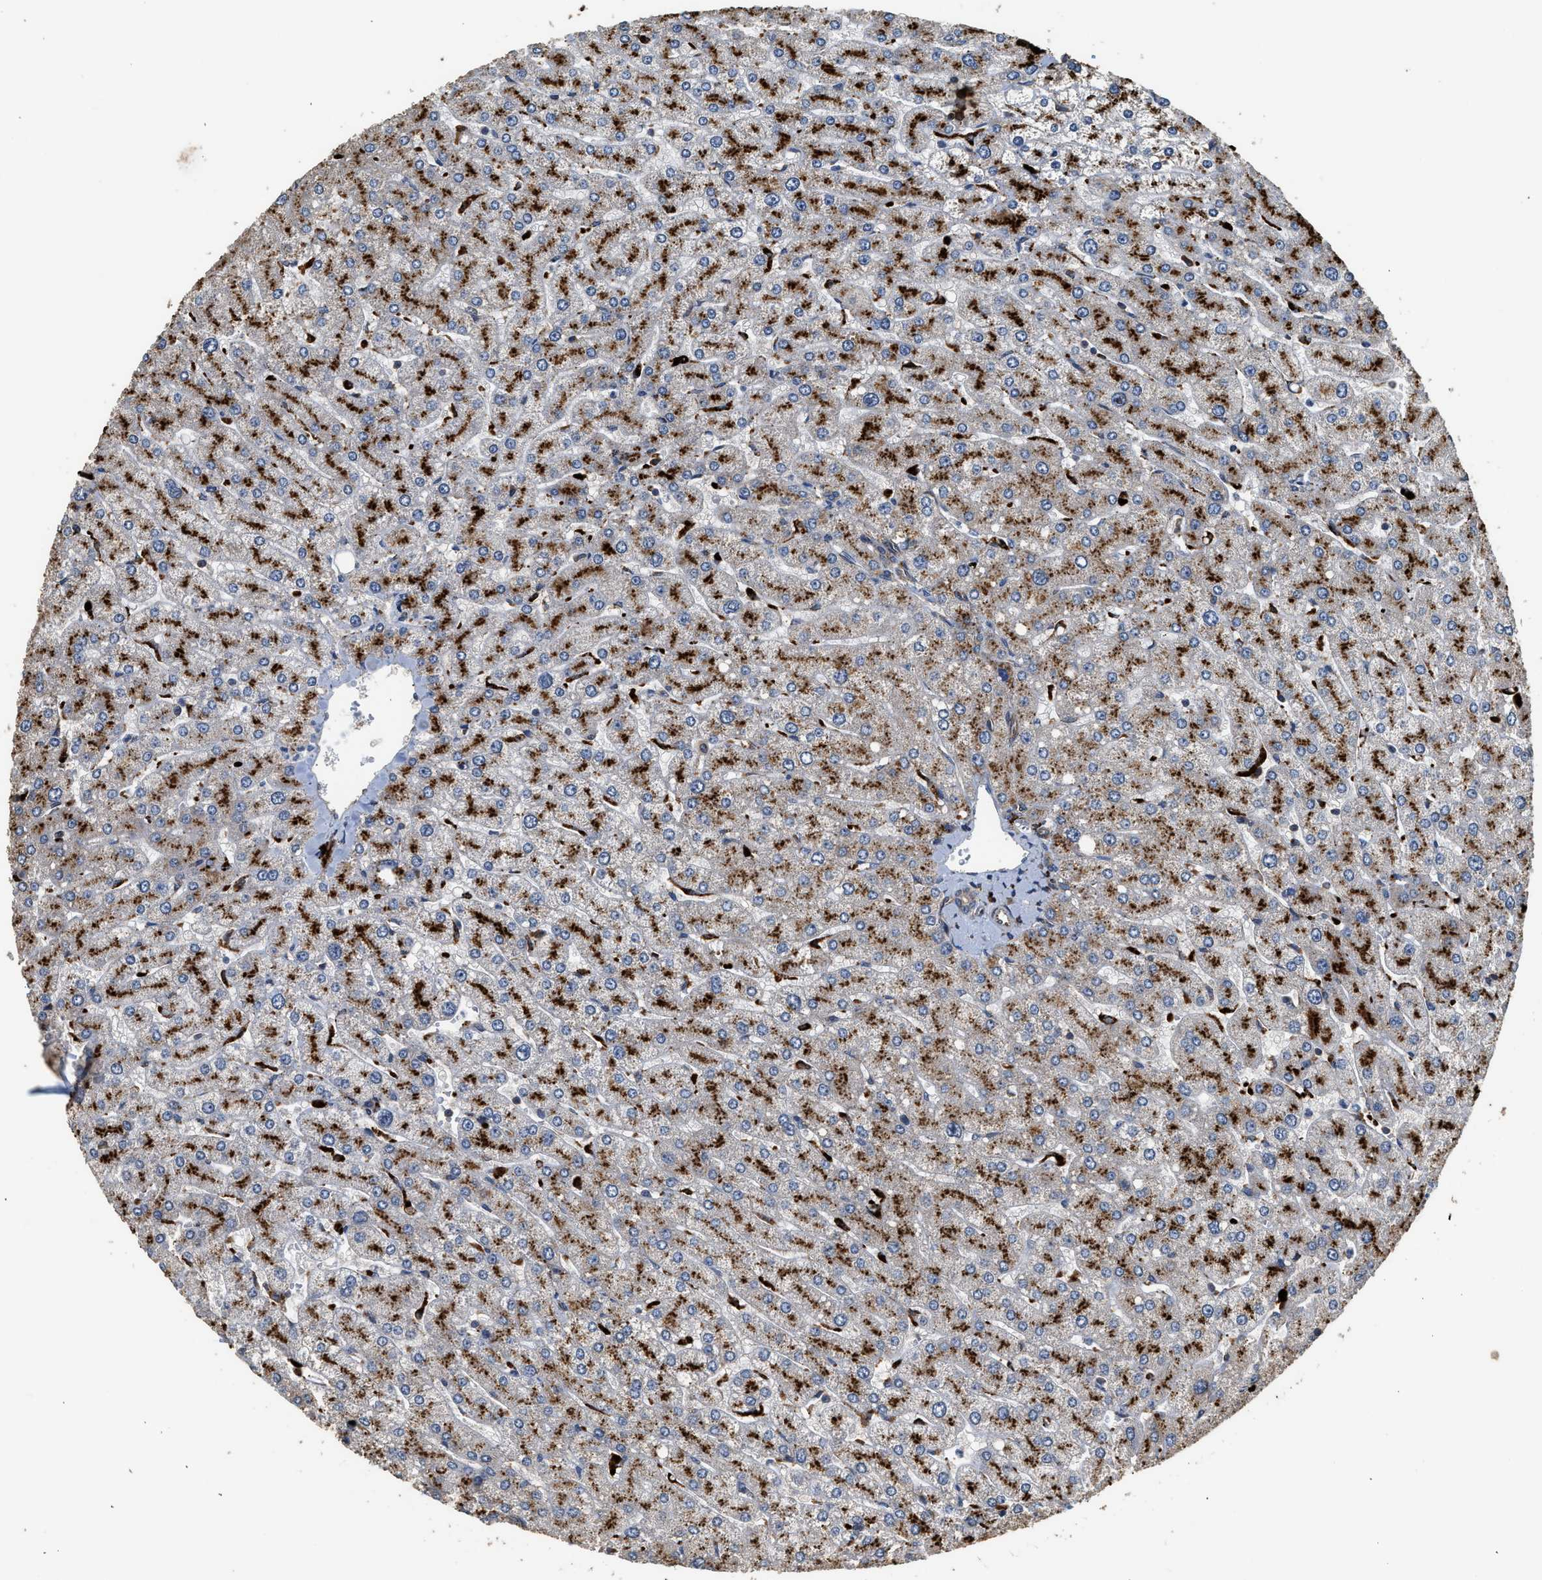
{"staining": {"intensity": "weak", "quantity": "25%-75%", "location": "cytoplasmic/membranous"}, "tissue": "liver", "cell_type": "Cholangiocytes", "image_type": "normal", "snomed": [{"axis": "morphology", "description": "Normal tissue, NOS"}, {"axis": "topography", "description": "Liver"}], "caption": "A brown stain labels weak cytoplasmic/membranous staining of a protein in cholangiocytes of unremarkable human liver.", "gene": "CTSV", "patient": {"sex": "male", "age": 55}}